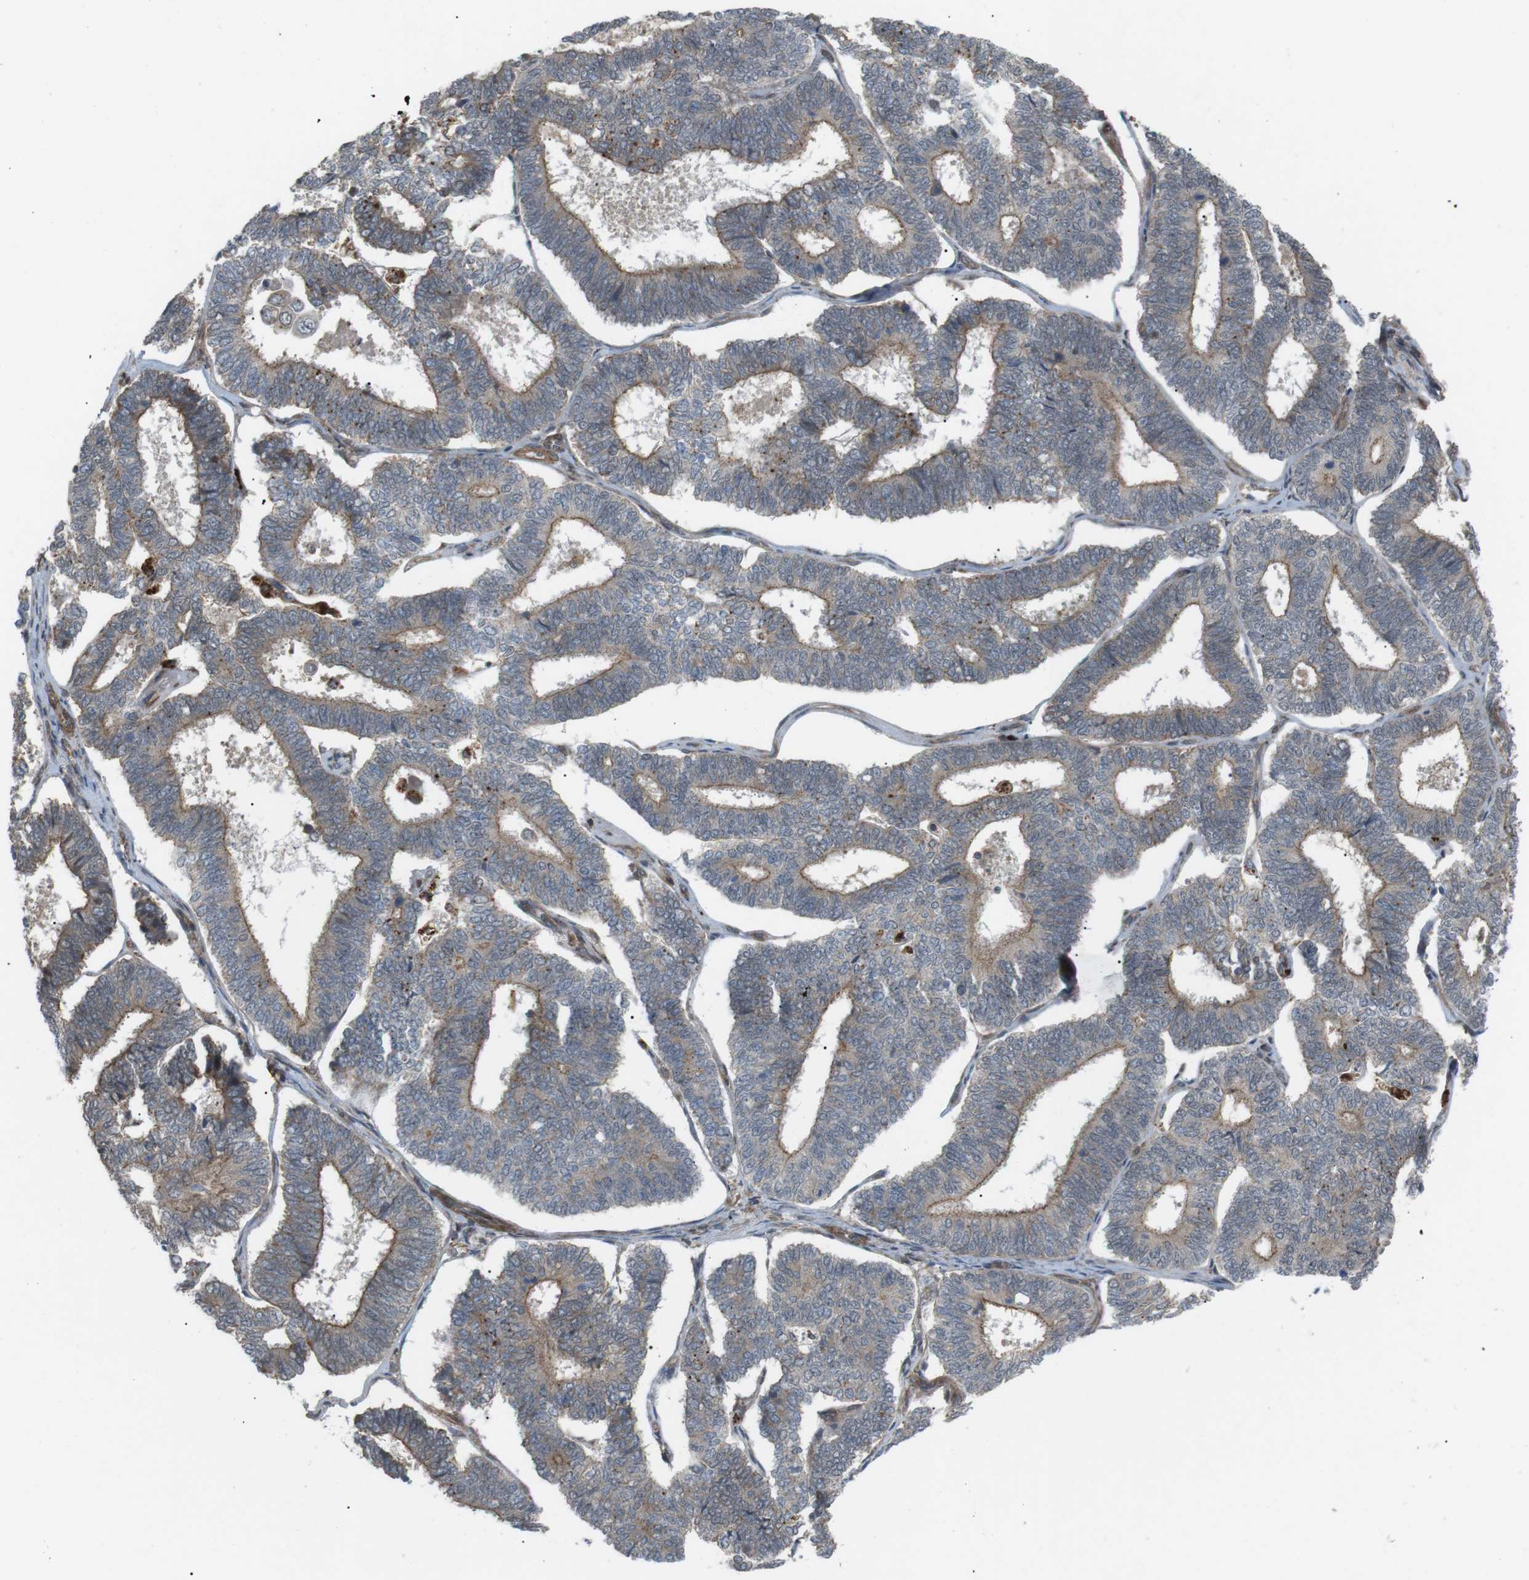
{"staining": {"intensity": "weak", "quantity": ">75%", "location": "cytoplasmic/membranous"}, "tissue": "endometrial cancer", "cell_type": "Tumor cells", "image_type": "cancer", "snomed": [{"axis": "morphology", "description": "Adenocarcinoma, NOS"}, {"axis": "topography", "description": "Endometrium"}], "caption": "Endometrial cancer (adenocarcinoma) stained for a protein displays weak cytoplasmic/membranous positivity in tumor cells.", "gene": "KANK2", "patient": {"sex": "female", "age": 70}}